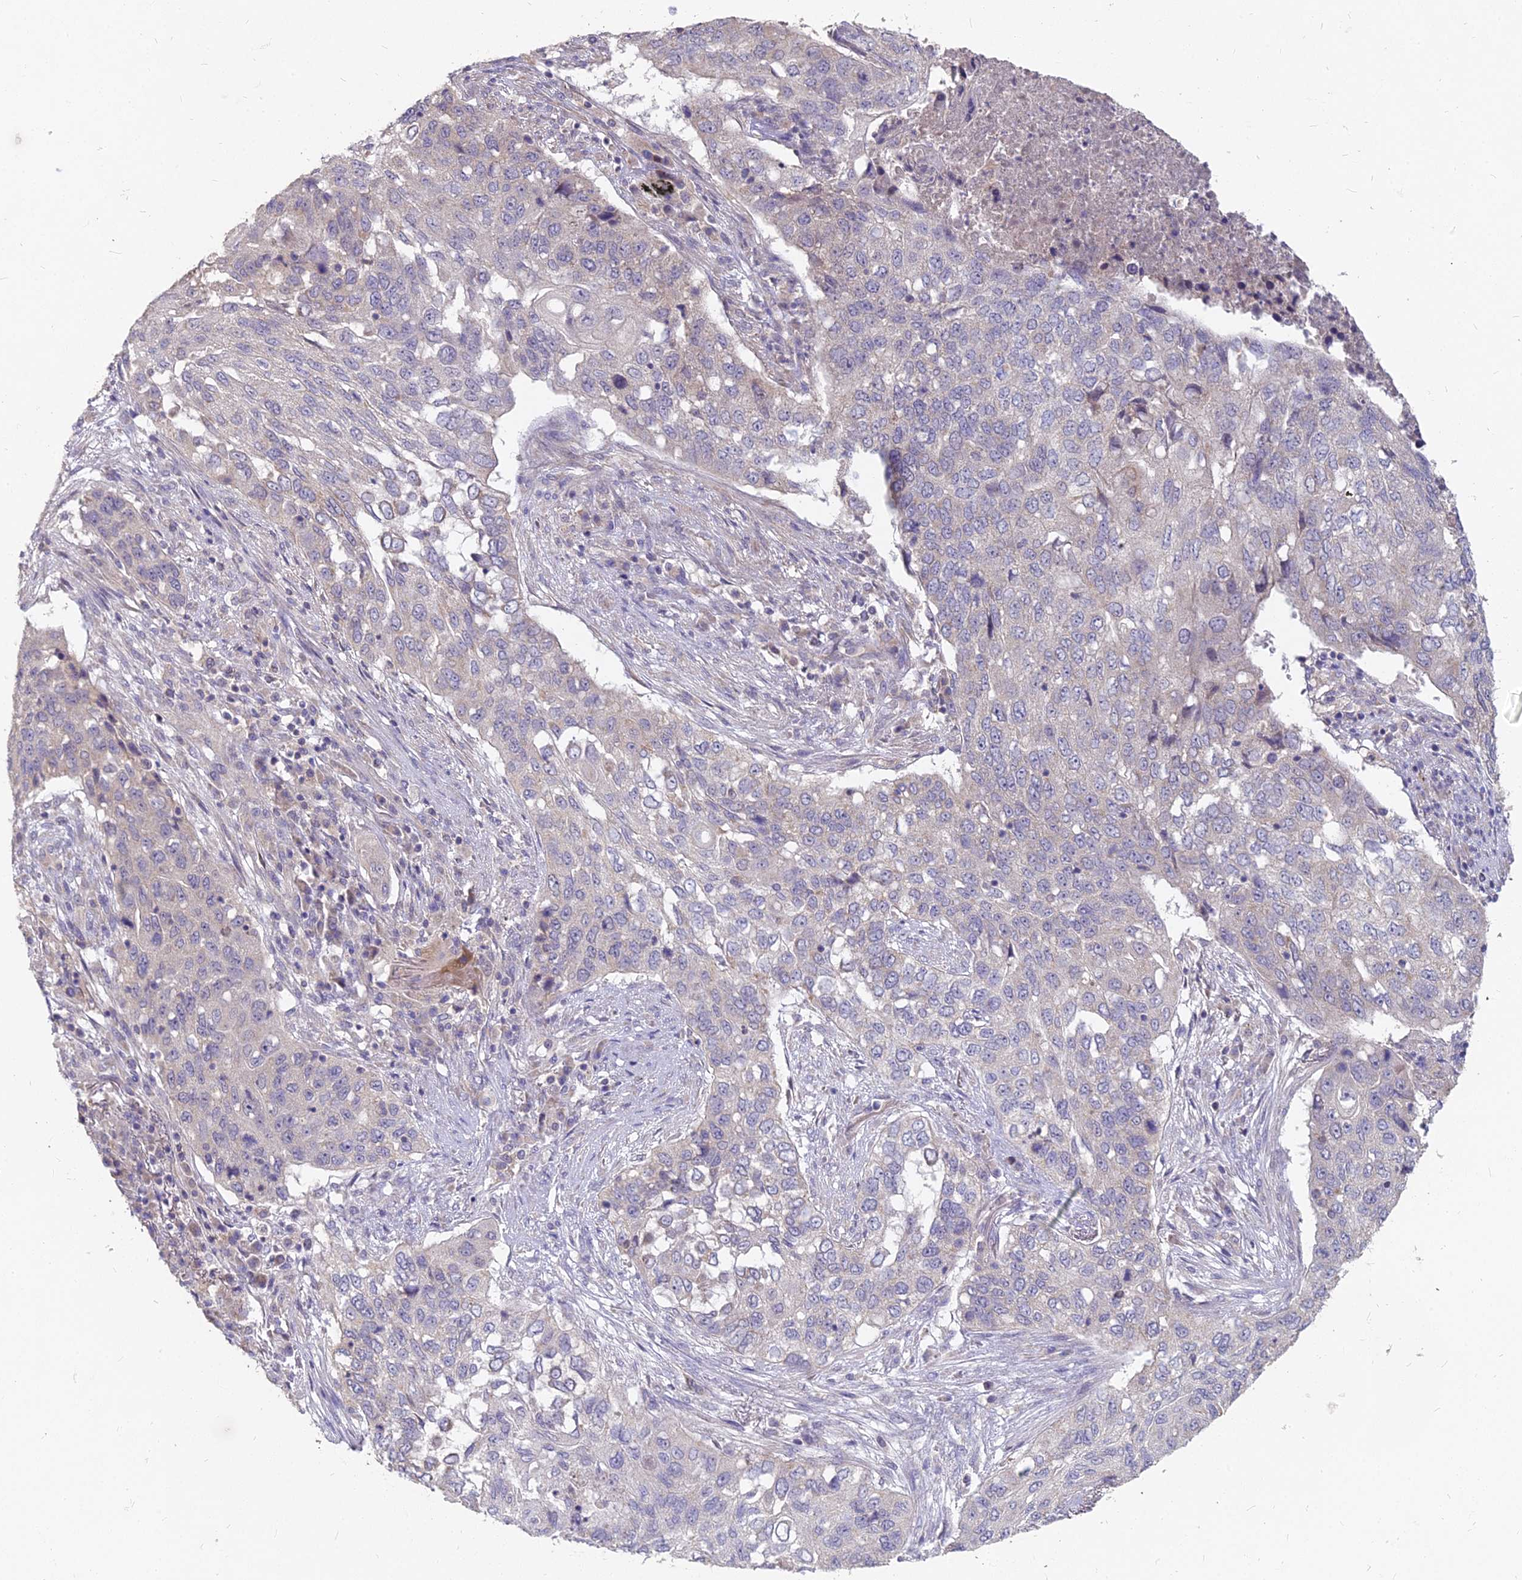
{"staining": {"intensity": "negative", "quantity": "none", "location": "none"}, "tissue": "lung cancer", "cell_type": "Tumor cells", "image_type": "cancer", "snomed": [{"axis": "morphology", "description": "Squamous cell carcinoma, NOS"}, {"axis": "topography", "description": "Lung"}], "caption": "Immunohistochemistry photomicrograph of lung cancer (squamous cell carcinoma) stained for a protein (brown), which demonstrates no expression in tumor cells. (DAB (3,3'-diaminobenzidine) IHC with hematoxylin counter stain).", "gene": "MICU2", "patient": {"sex": "female", "age": 63}}